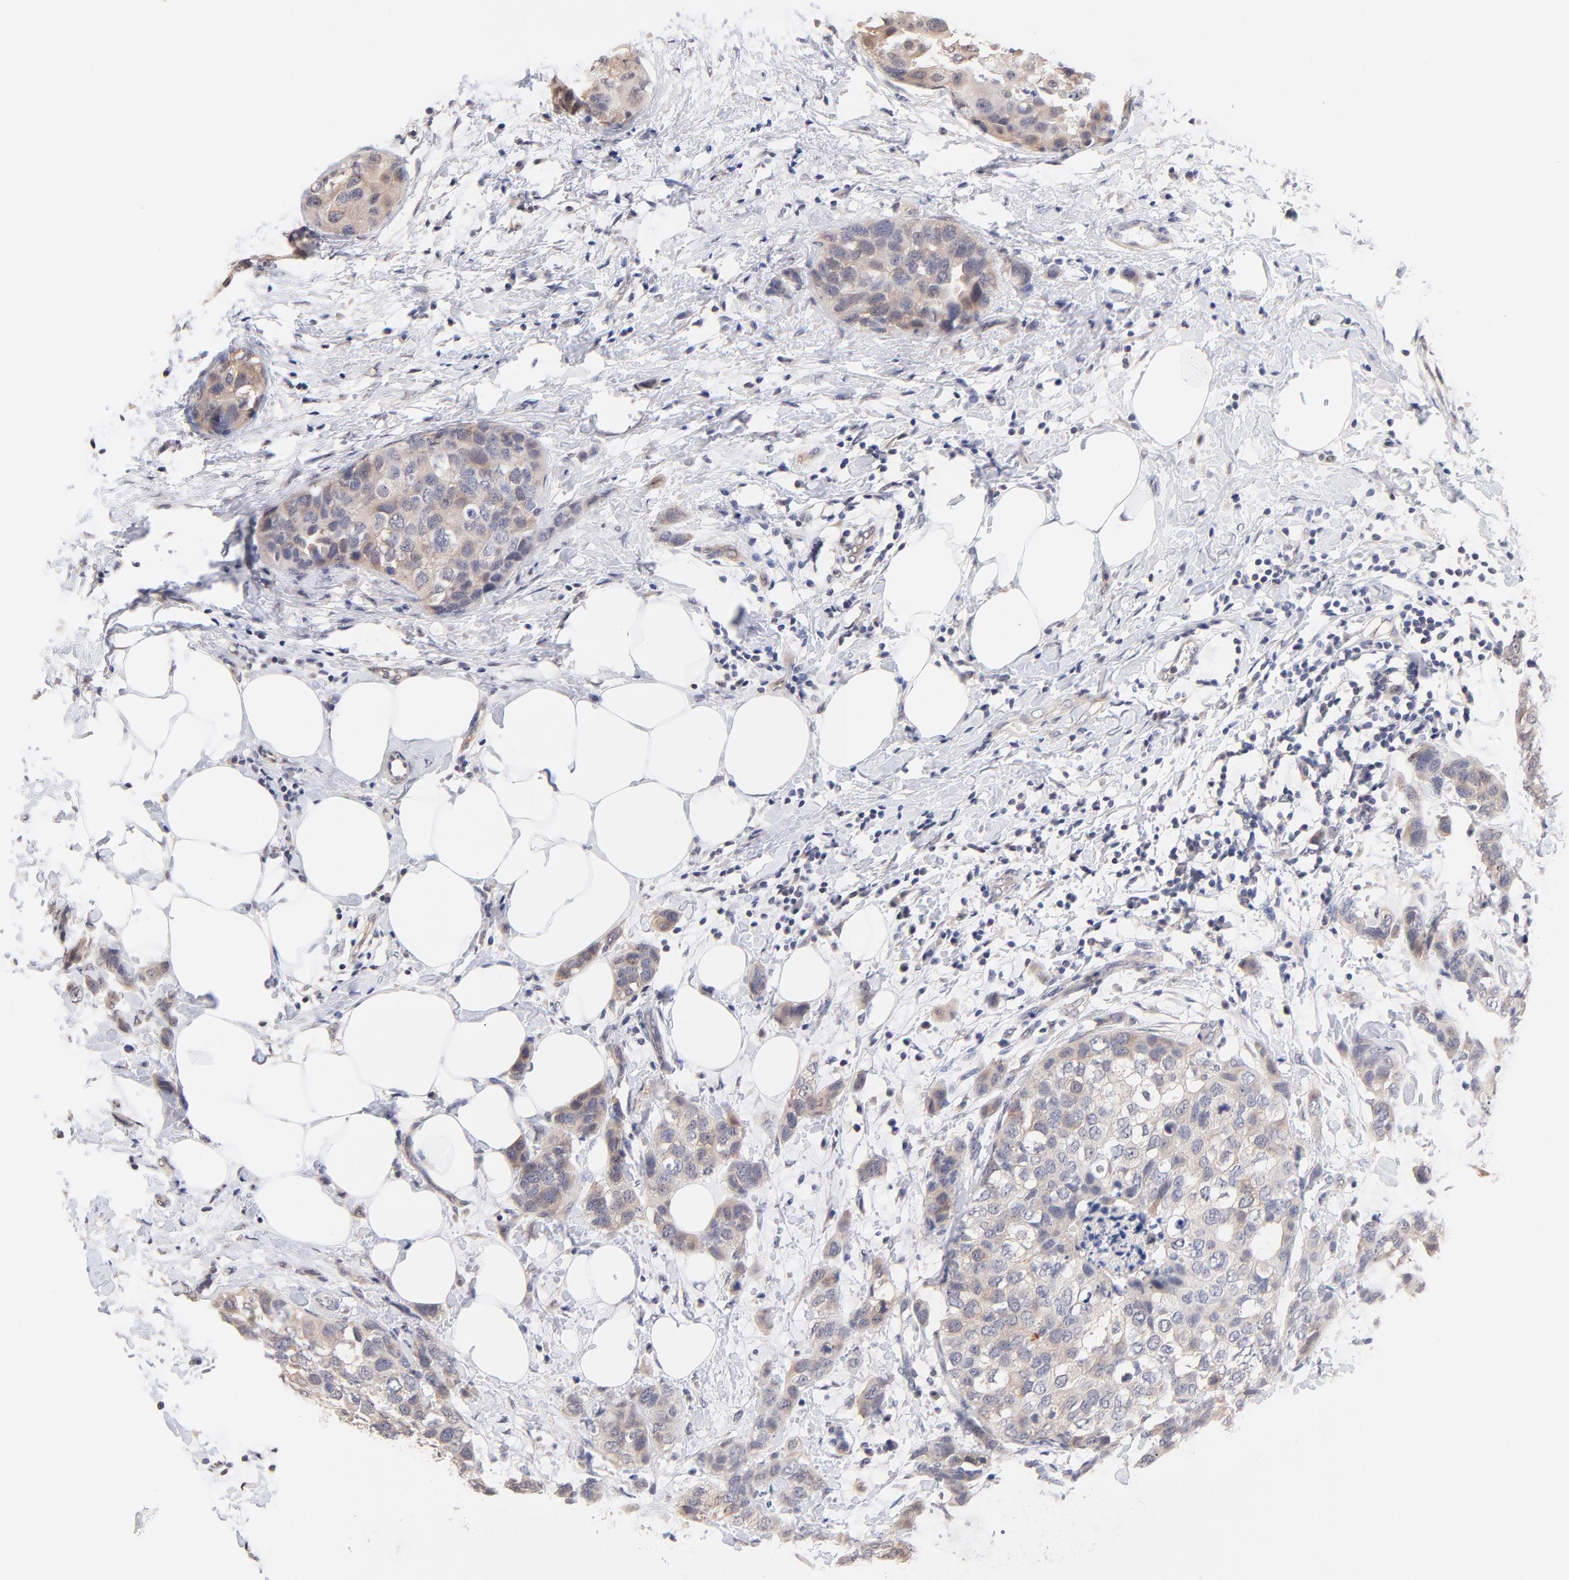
{"staining": {"intensity": "moderate", "quantity": ">75%", "location": "cytoplasmic/membranous"}, "tissue": "breast cancer", "cell_type": "Tumor cells", "image_type": "cancer", "snomed": [{"axis": "morphology", "description": "Normal tissue, NOS"}, {"axis": "morphology", "description": "Duct carcinoma"}, {"axis": "topography", "description": "Breast"}], "caption": "Immunohistochemistry (IHC) (DAB (3,3'-diaminobenzidine)) staining of human breast cancer (infiltrating ductal carcinoma) demonstrates moderate cytoplasmic/membranous protein positivity in about >75% of tumor cells.", "gene": "RIBC2", "patient": {"sex": "female", "age": 50}}